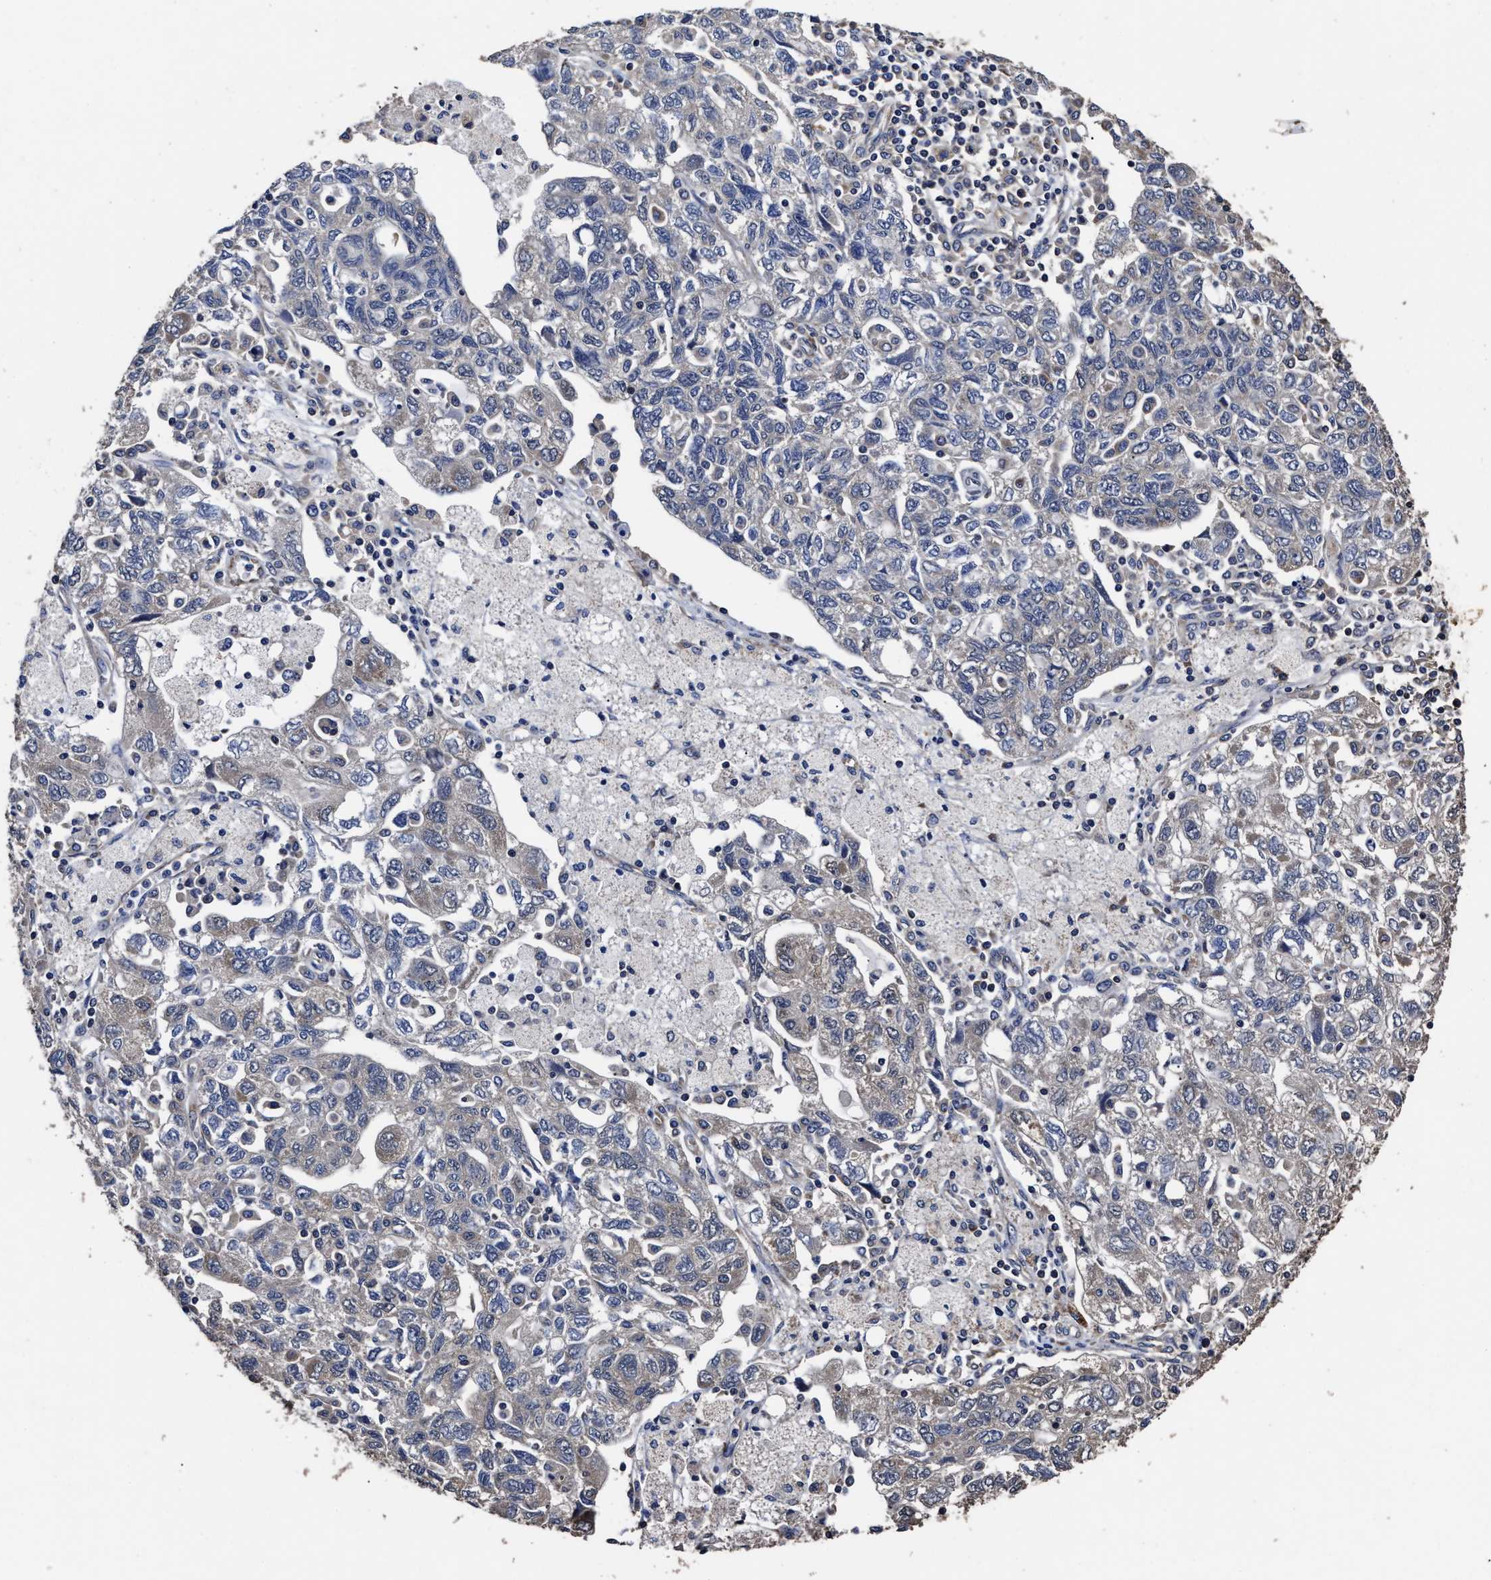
{"staining": {"intensity": "negative", "quantity": "none", "location": "none"}, "tissue": "ovarian cancer", "cell_type": "Tumor cells", "image_type": "cancer", "snomed": [{"axis": "morphology", "description": "Carcinoma, NOS"}, {"axis": "morphology", "description": "Cystadenocarcinoma, serous, NOS"}, {"axis": "topography", "description": "Ovary"}], "caption": "An immunohistochemistry micrograph of ovarian cancer is shown. There is no staining in tumor cells of ovarian cancer. The staining is performed using DAB (3,3'-diaminobenzidine) brown chromogen with nuclei counter-stained in using hematoxylin.", "gene": "AVEN", "patient": {"sex": "female", "age": 69}}